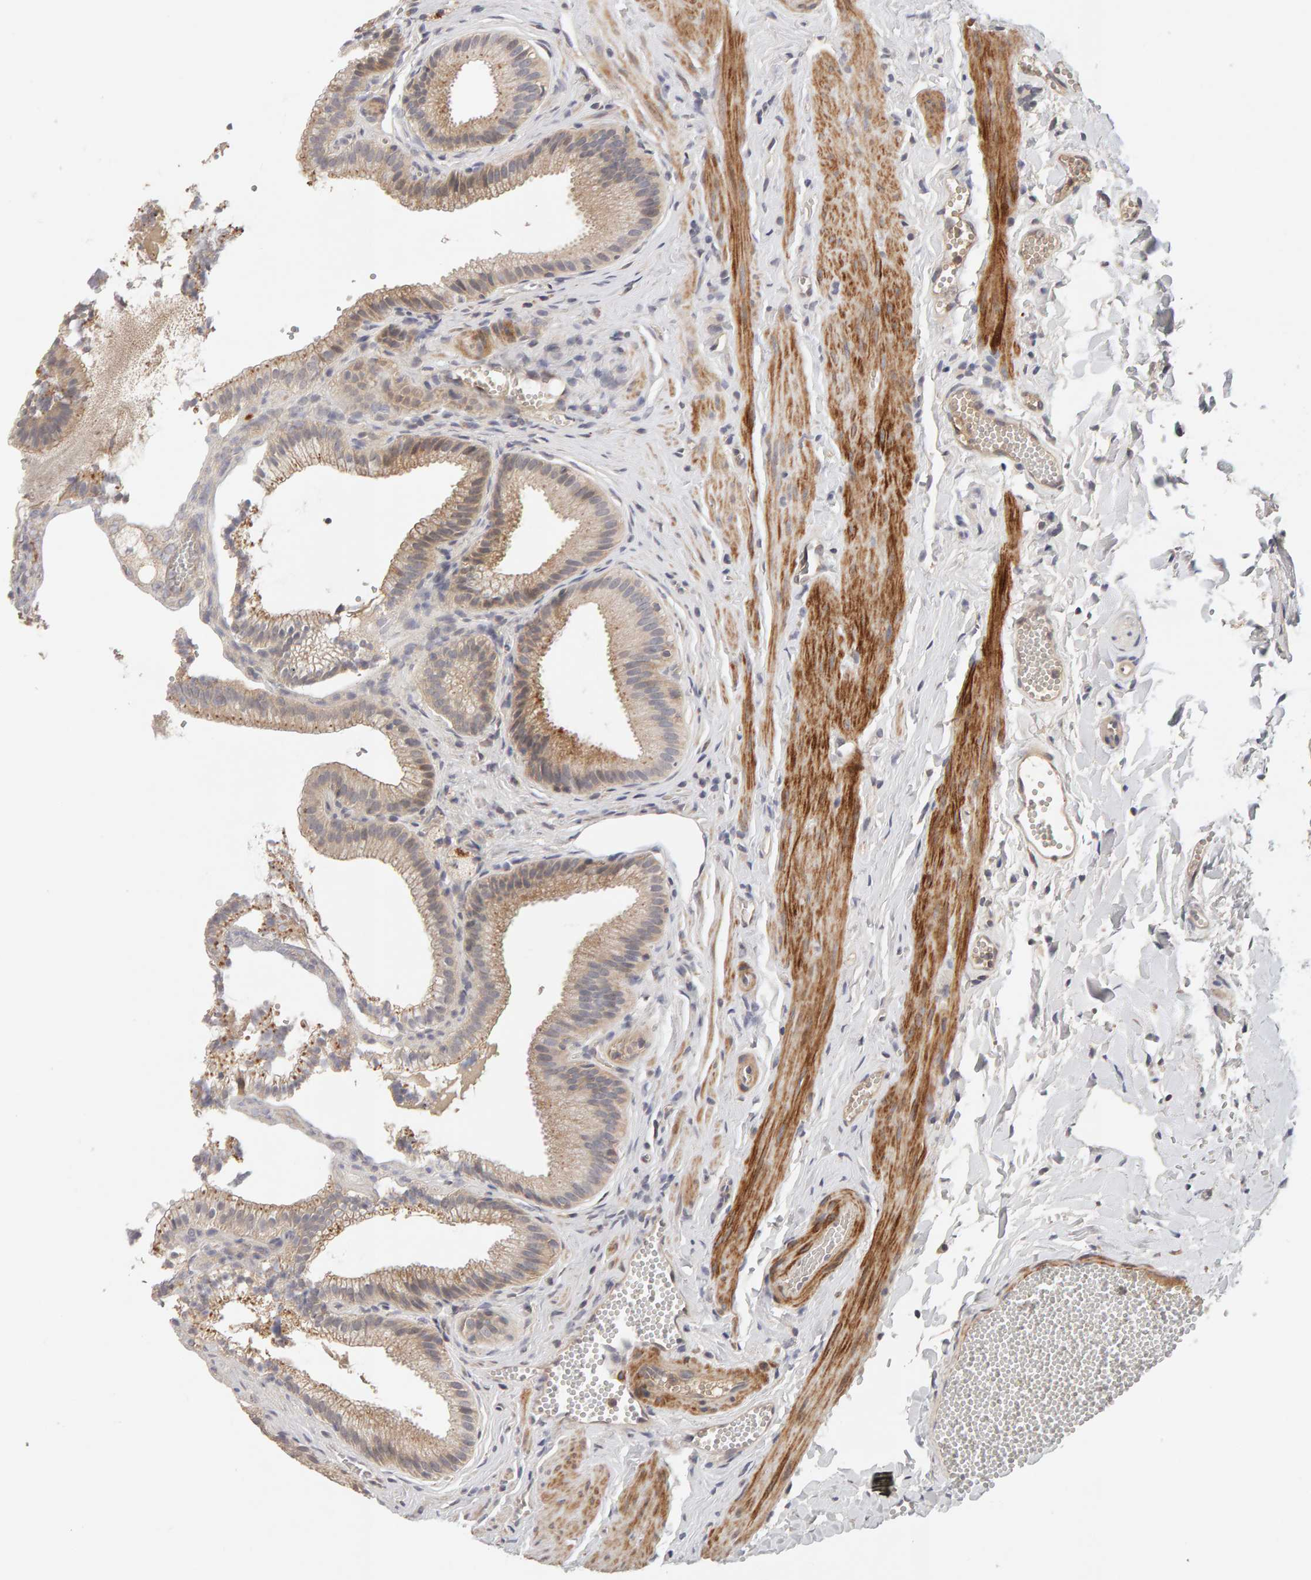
{"staining": {"intensity": "weak", "quantity": ">75%", "location": "cytoplasmic/membranous"}, "tissue": "gallbladder", "cell_type": "Glandular cells", "image_type": "normal", "snomed": [{"axis": "morphology", "description": "Normal tissue, NOS"}, {"axis": "topography", "description": "Gallbladder"}], "caption": "The micrograph exhibits staining of benign gallbladder, revealing weak cytoplasmic/membranous protein positivity (brown color) within glandular cells. The protein of interest is stained brown, and the nuclei are stained in blue (DAB IHC with brightfield microscopy, high magnification).", "gene": "NUDCD1", "patient": {"sex": "male", "age": 38}}